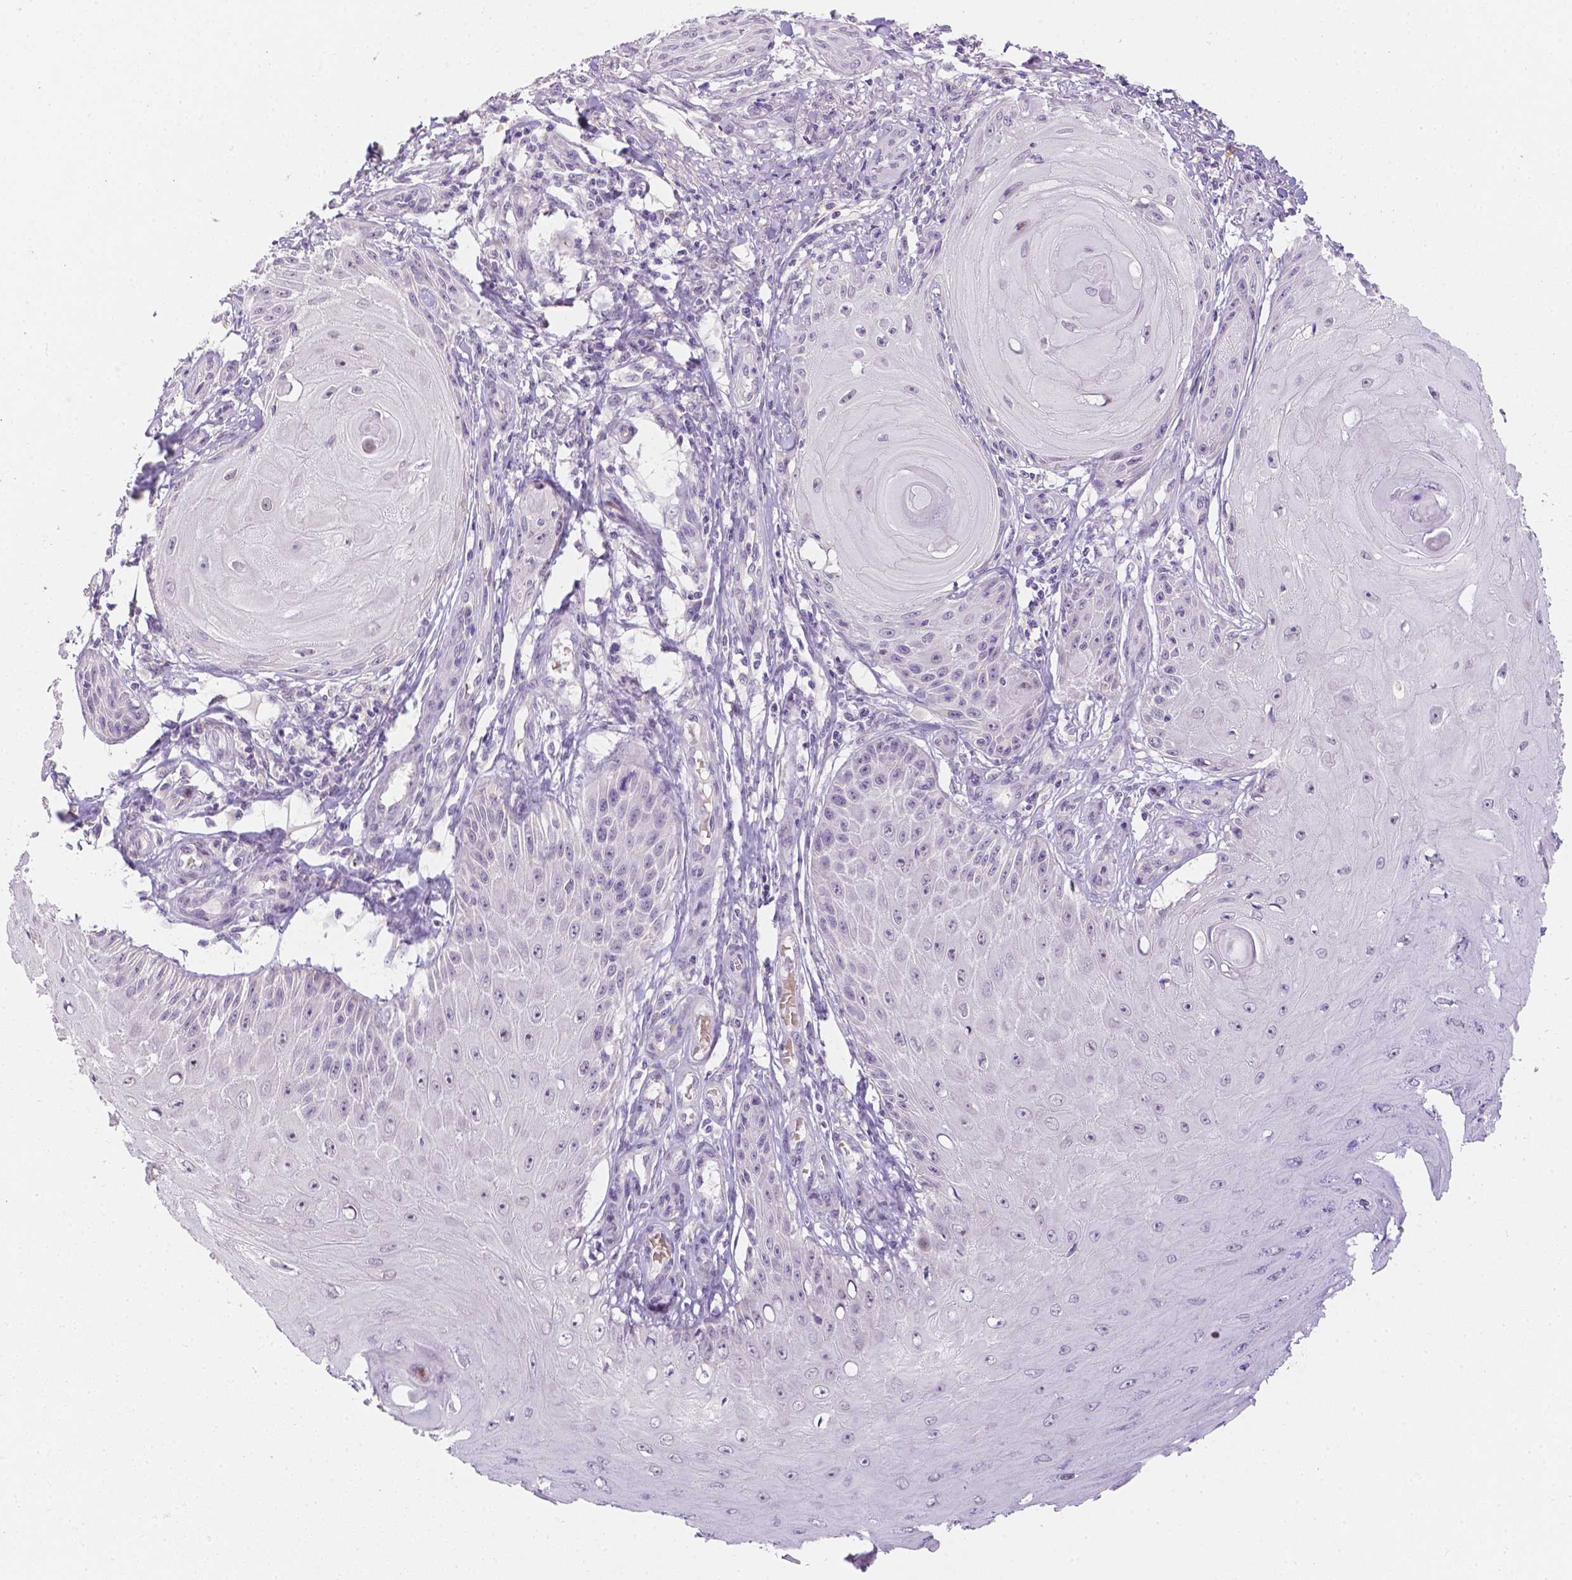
{"staining": {"intensity": "negative", "quantity": "none", "location": "none"}, "tissue": "skin cancer", "cell_type": "Tumor cells", "image_type": "cancer", "snomed": [{"axis": "morphology", "description": "Squamous cell carcinoma, NOS"}, {"axis": "topography", "description": "Skin"}], "caption": "This is an immunohistochemistry (IHC) histopathology image of human skin cancer. There is no positivity in tumor cells.", "gene": "ZNF280B", "patient": {"sex": "female", "age": 77}}